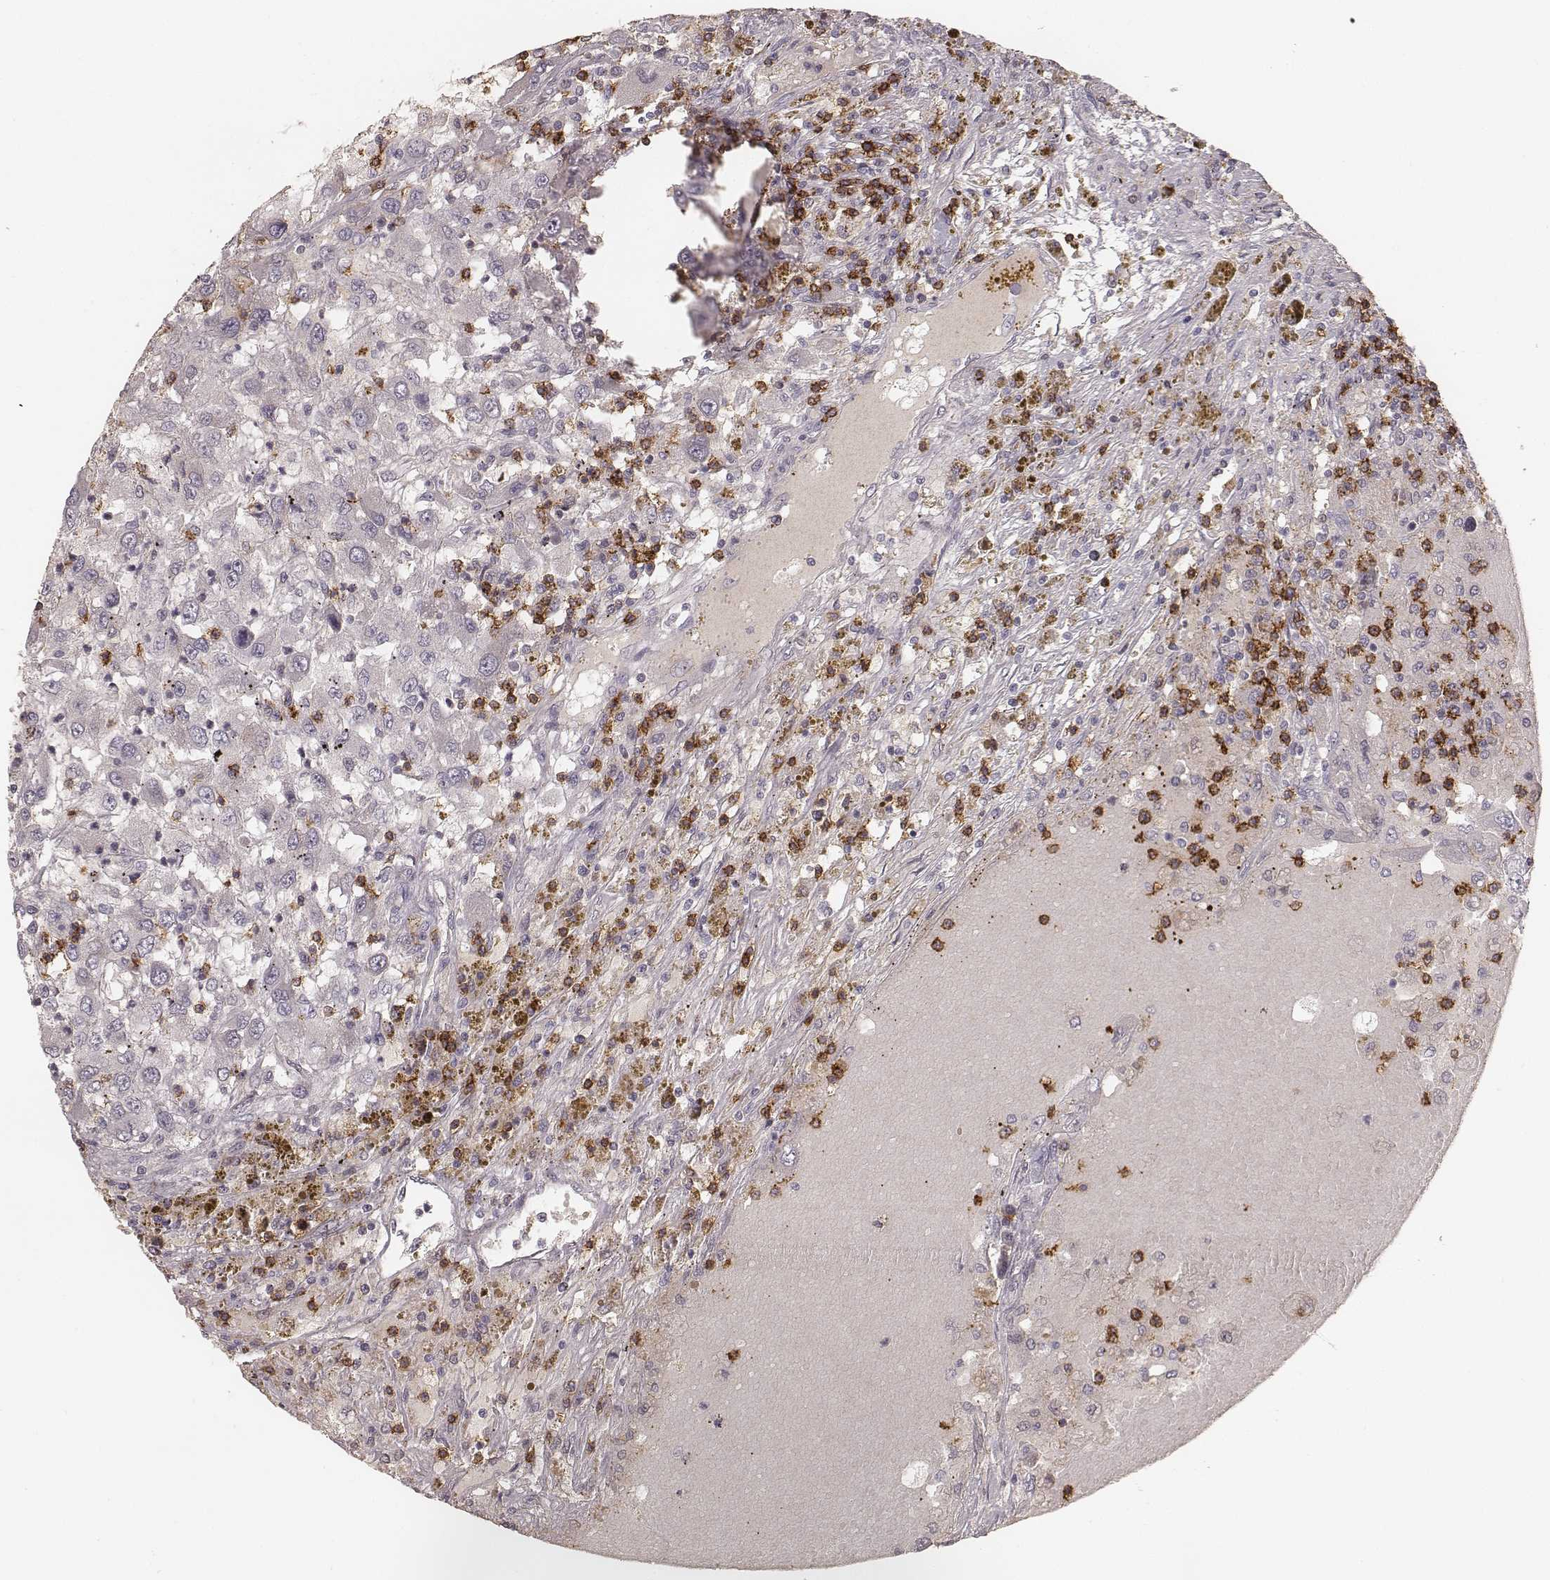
{"staining": {"intensity": "negative", "quantity": "none", "location": "none"}, "tissue": "renal cancer", "cell_type": "Tumor cells", "image_type": "cancer", "snomed": [{"axis": "morphology", "description": "Adenocarcinoma, NOS"}, {"axis": "topography", "description": "Kidney"}], "caption": "This is an immunohistochemistry image of human renal cancer. There is no staining in tumor cells.", "gene": "CD8A", "patient": {"sex": "female", "age": 67}}